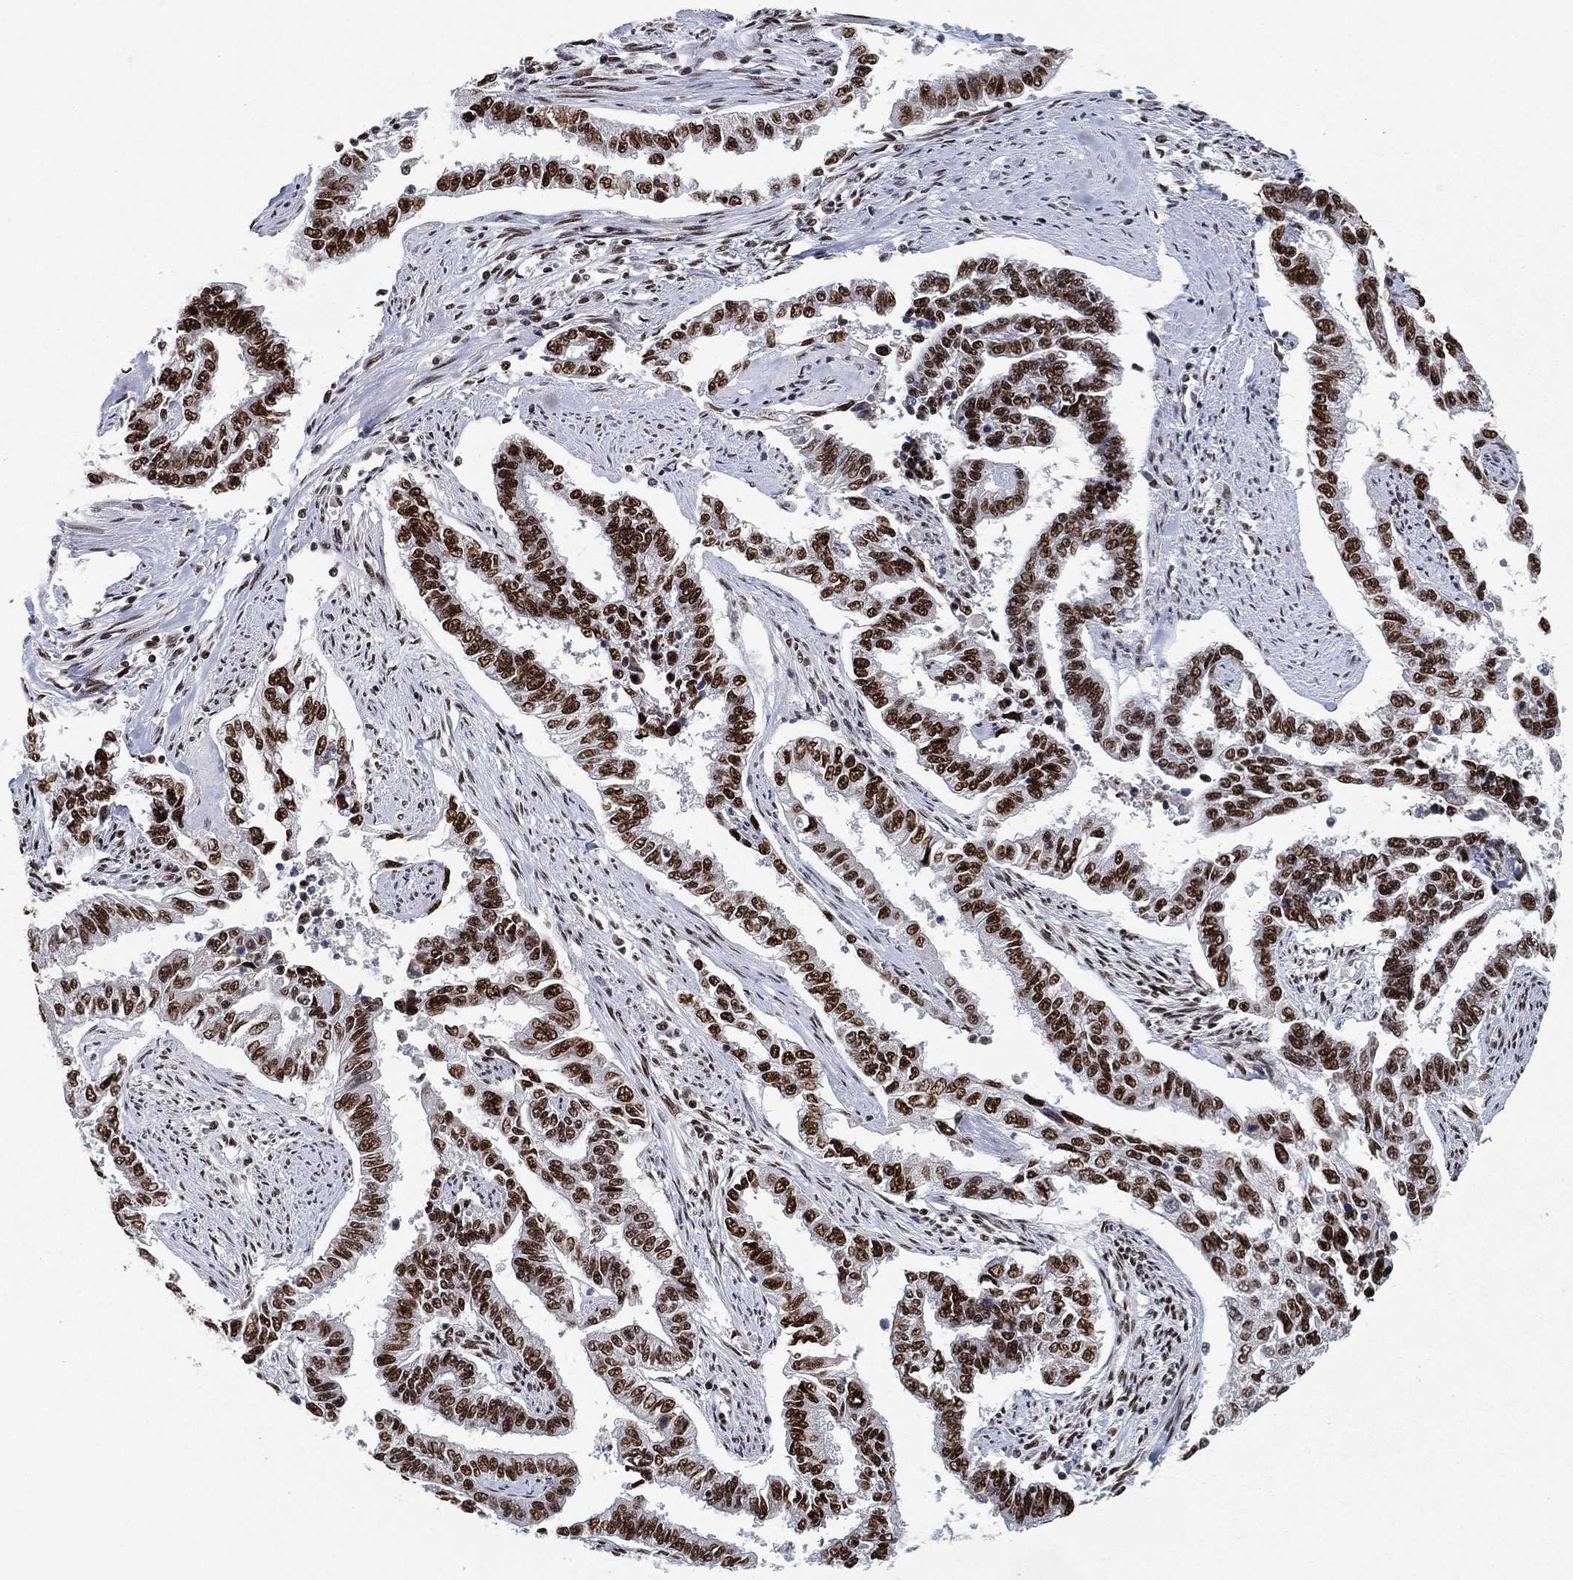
{"staining": {"intensity": "strong", "quantity": ">75%", "location": "nuclear"}, "tissue": "endometrial cancer", "cell_type": "Tumor cells", "image_type": "cancer", "snomed": [{"axis": "morphology", "description": "Adenocarcinoma, NOS"}, {"axis": "topography", "description": "Uterus"}], "caption": "Immunohistochemistry (IHC) of endometrial adenocarcinoma reveals high levels of strong nuclear staining in approximately >75% of tumor cells.", "gene": "DDX27", "patient": {"sex": "female", "age": 59}}